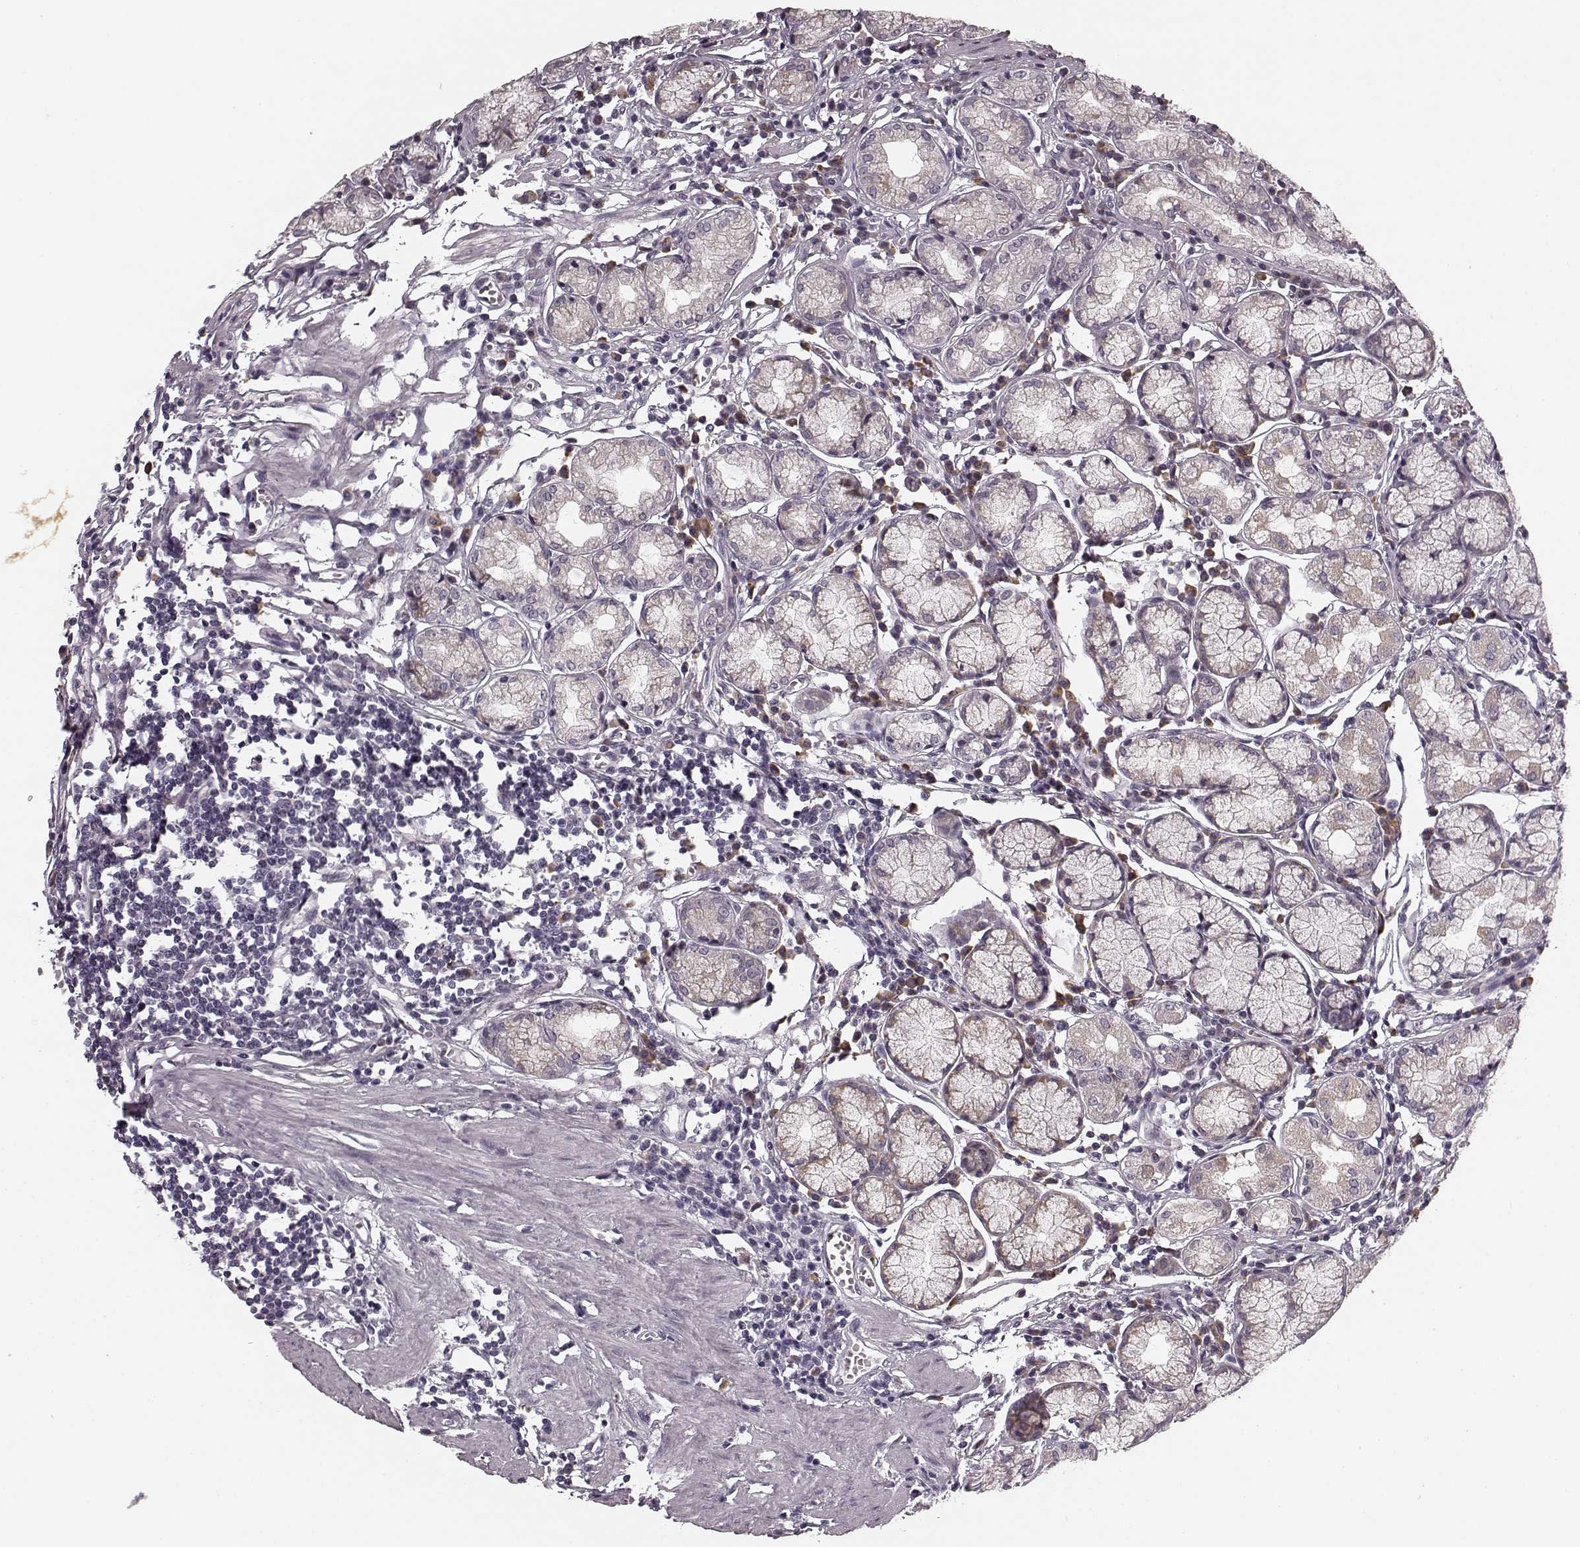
{"staining": {"intensity": "weak", "quantity": "25%-75%", "location": "cytoplasmic/membranous"}, "tissue": "stomach", "cell_type": "Glandular cells", "image_type": "normal", "snomed": [{"axis": "morphology", "description": "Normal tissue, NOS"}, {"axis": "topography", "description": "Stomach"}], "caption": "An image of stomach stained for a protein displays weak cytoplasmic/membranous brown staining in glandular cells. (DAB IHC with brightfield microscopy, high magnification).", "gene": "FAM234B", "patient": {"sex": "male", "age": 55}}